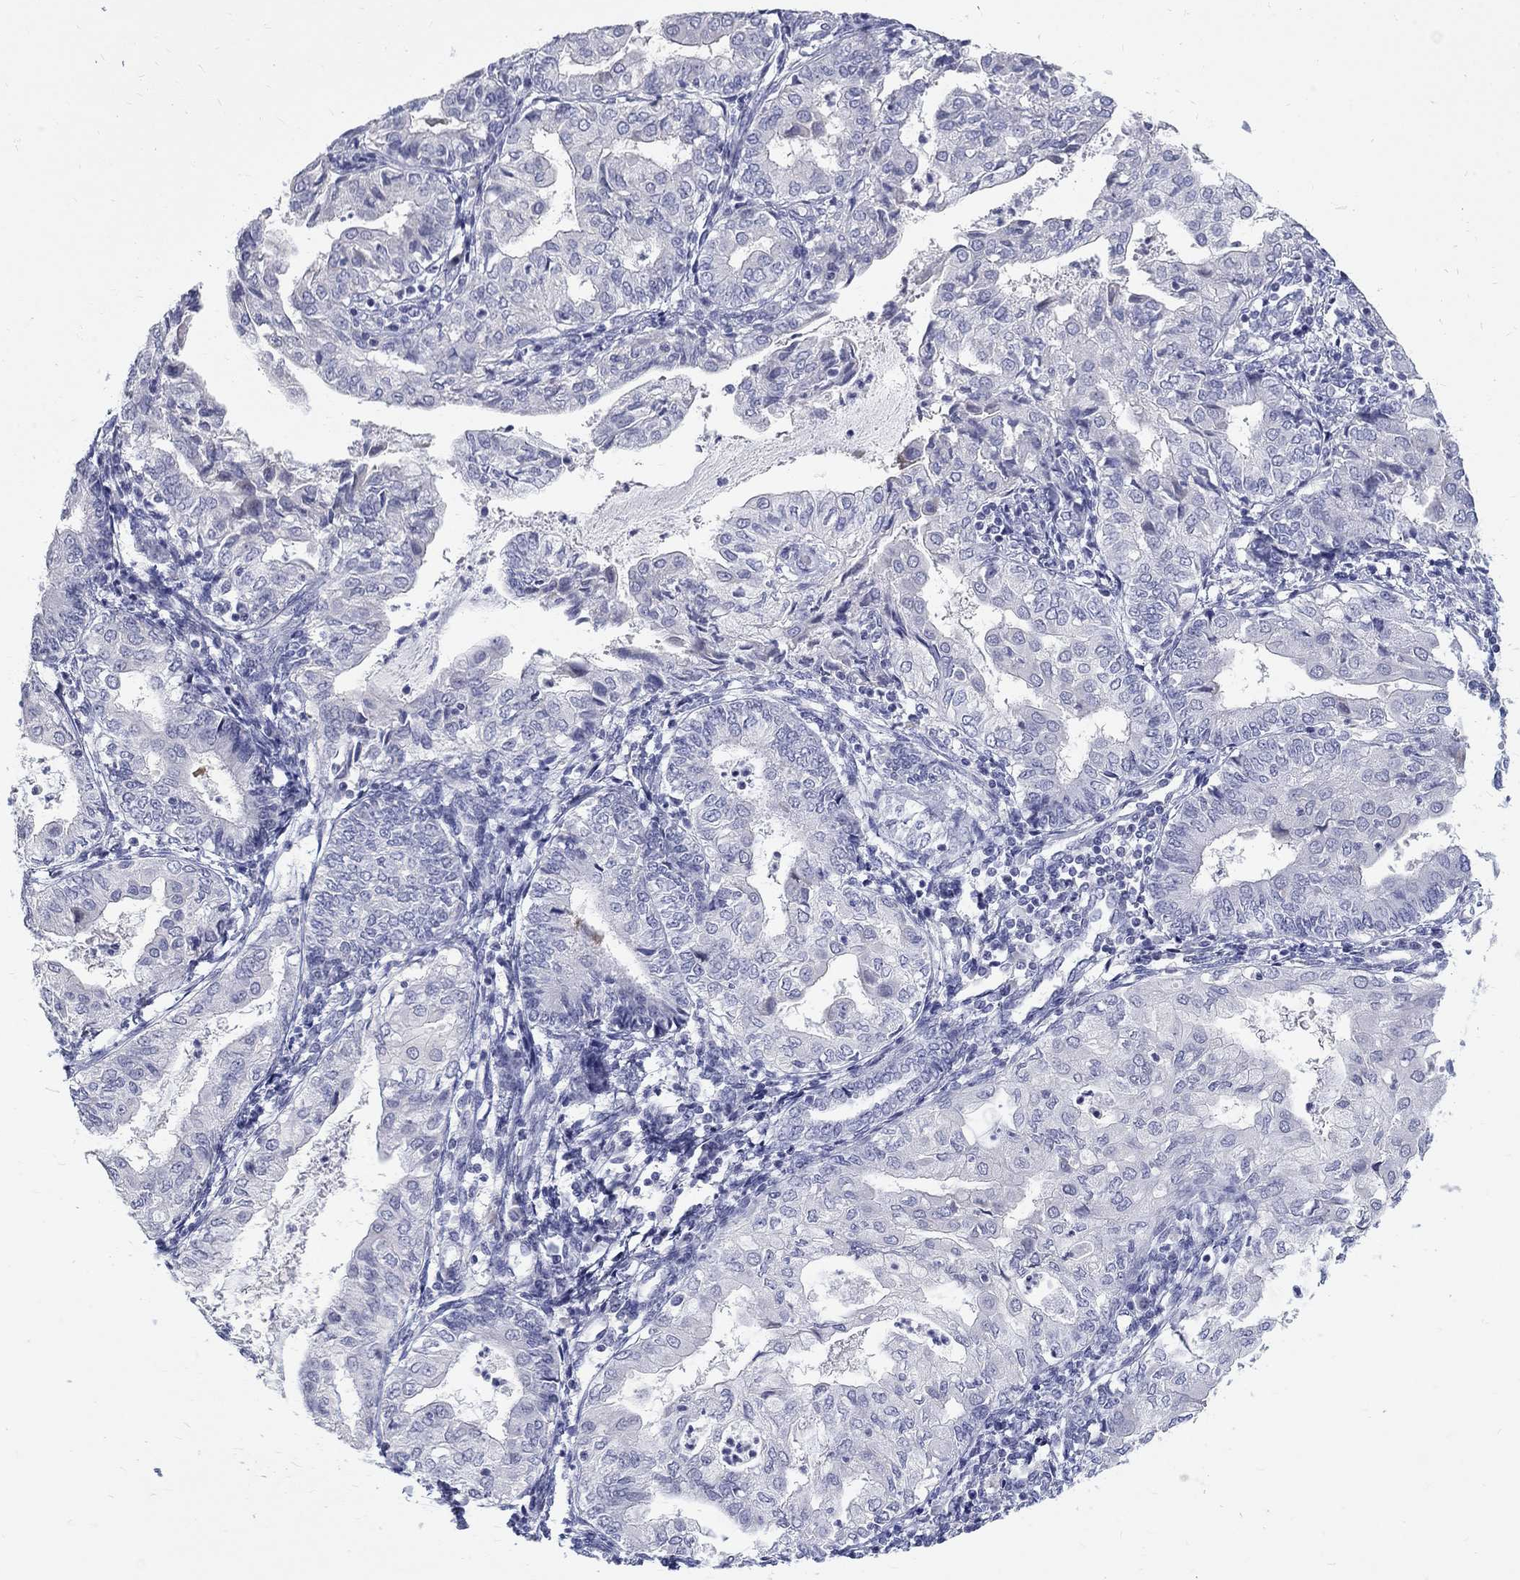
{"staining": {"intensity": "negative", "quantity": "none", "location": "none"}, "tissue": "endometrial cancer", "cell_type": "Tumor cells", "image_type": "cancer", "snomed": [{"axis": "morphology", "description": "Adenocarcinoma, NOS"}, {"axis": "topography", "description": "Endometrium"}], "caption": "The image reveals no staining of tumor cells in endometrial cancer (adenocarcinoma).", "gene": "MAGEB6", "patient": {"sex": "female", "age": 68}}